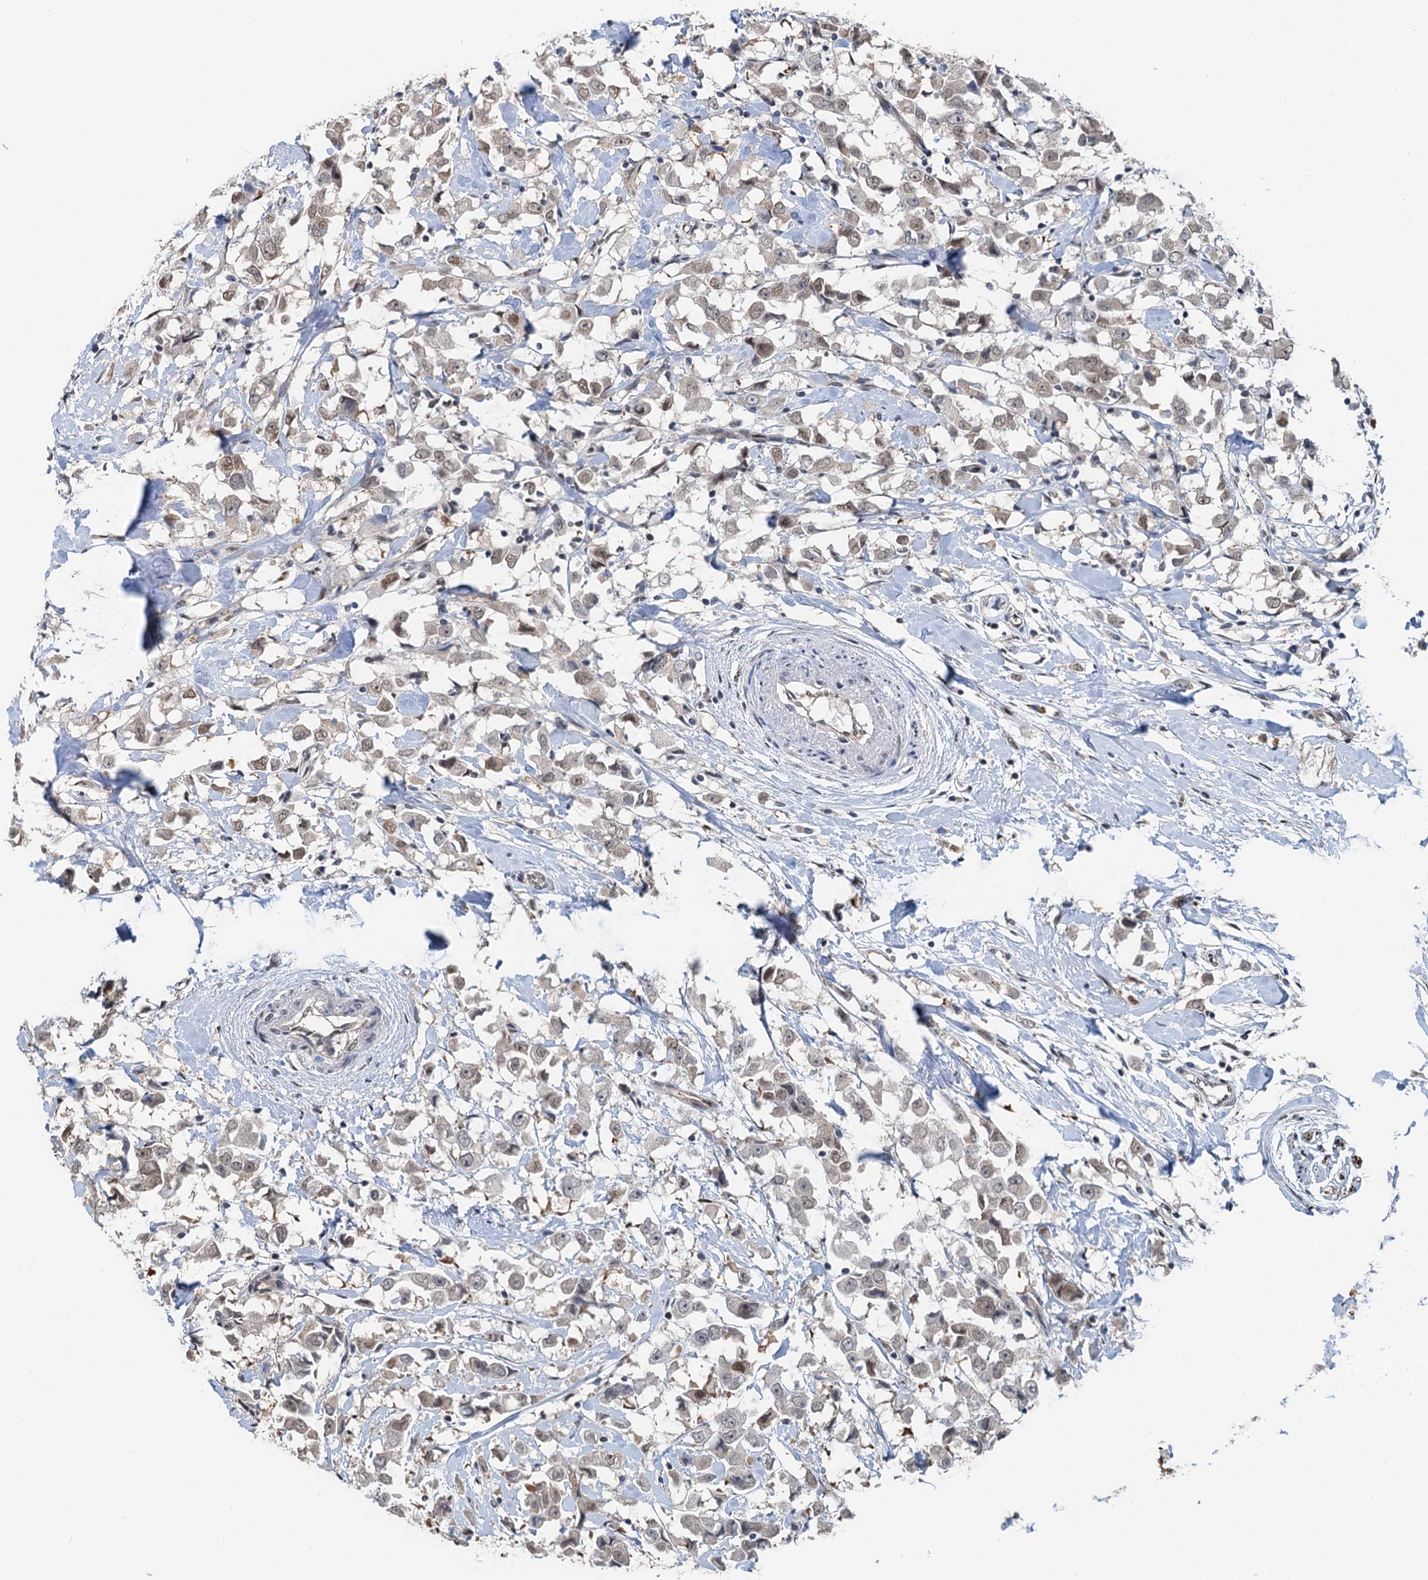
{"staining": {"intensity": "weak", "quantity": ">75%", "location": "cytoplasmic/membranous,nuclear"}, "tissue": "breast cancer", "cell_type": "Tumor cells", "image_type": "cancer", "snomed": [{"axis": "morphology", "description": "Duct carcinoma"}, {"axis": "topography", "description": "Breast"}], "caption": "Breast infiltrating ductal carcinoma was stained to show a protein in brown. There is low levels of weak cytoplasmic/membranous and nuclear expression in about >75% of tumor cells.", "gene": "CFDP1", "patient": {"sex": "female", "age": 61}}